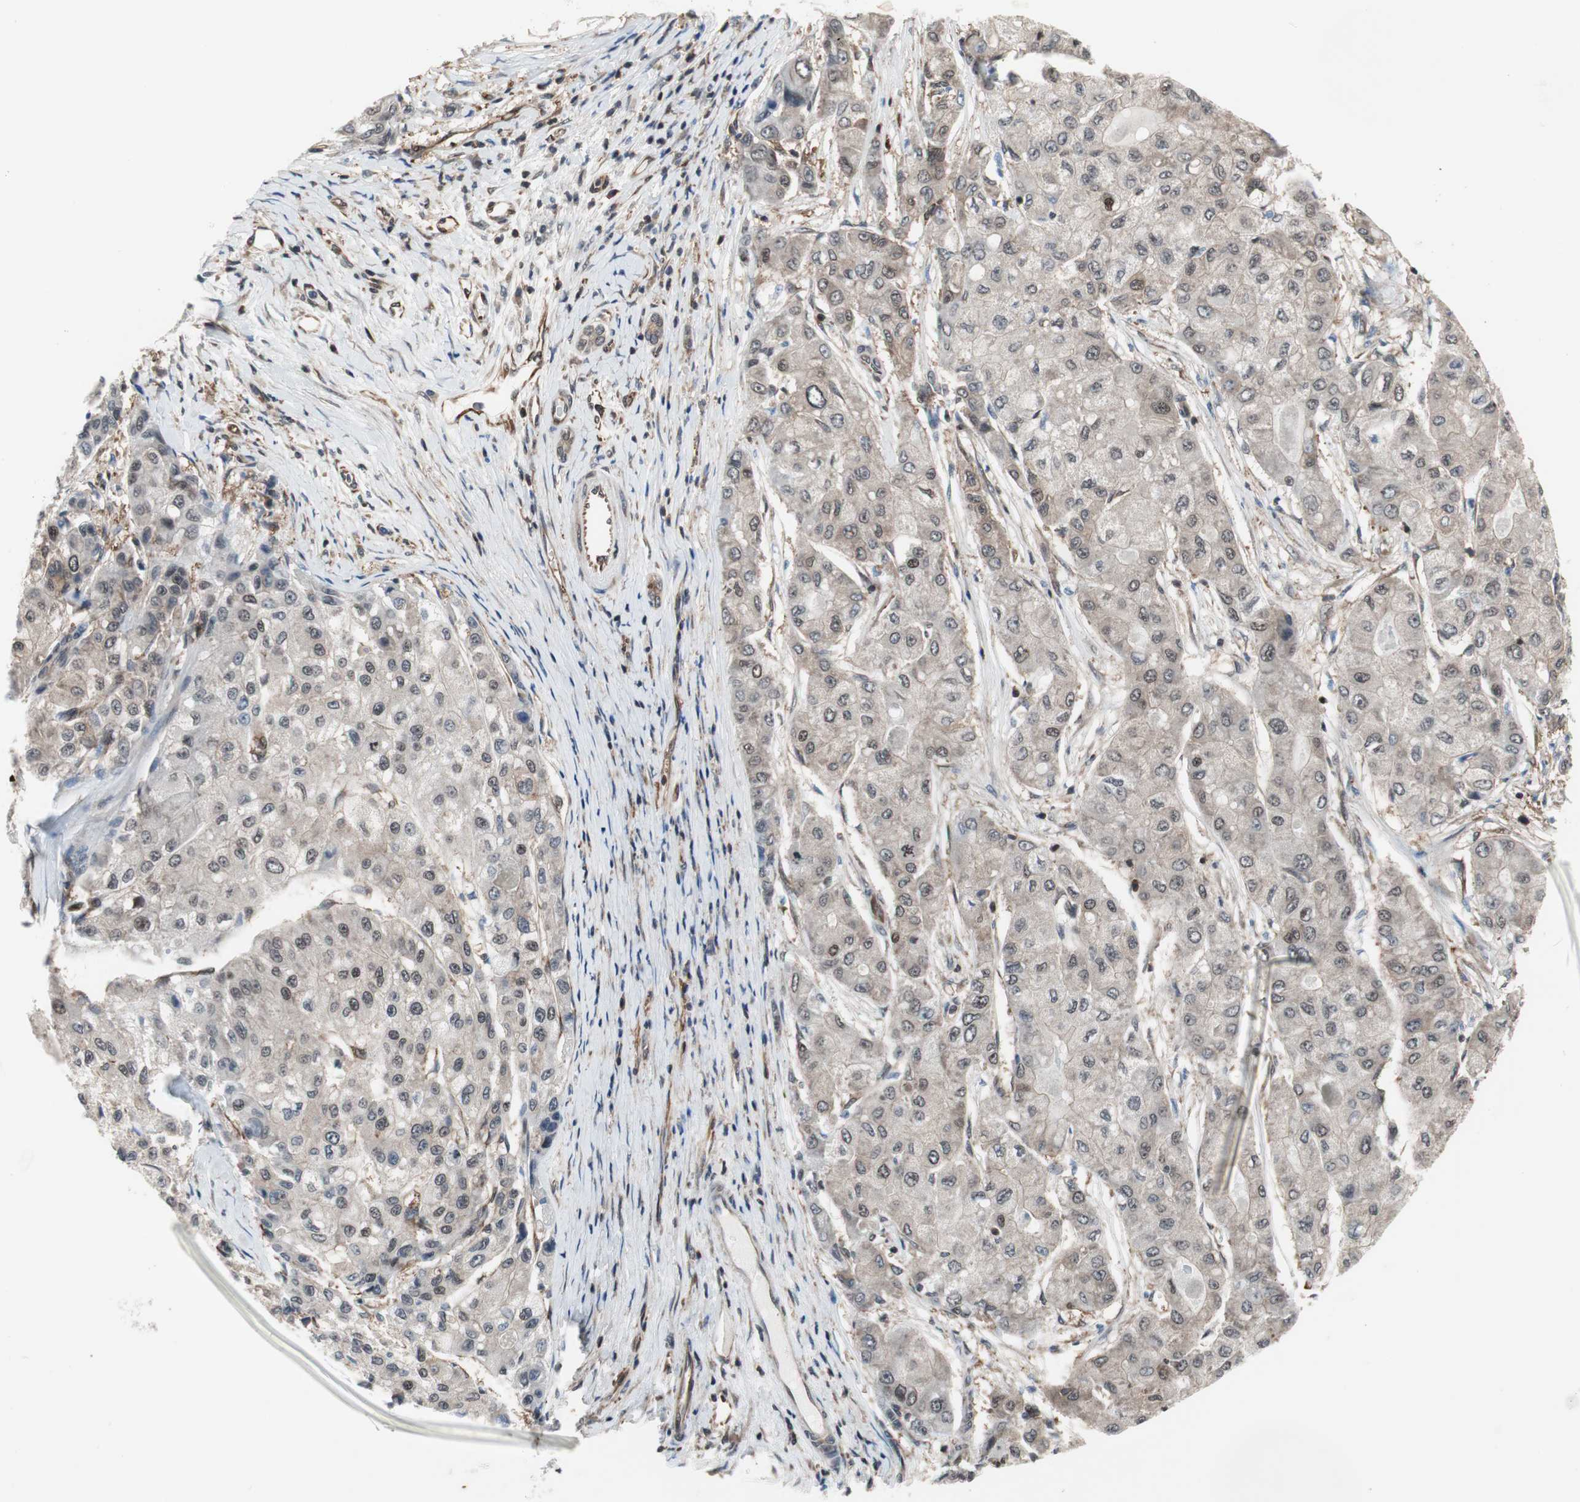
{"staining": {"intensity": "weak", "quantity": "<25%", "location": "cytoplasmic/membranous"}, "tissue": "liver cancer", "cell_type": "Tumor cells", "image_type": "cancer", "snomed": [{"axis": "morphology", "description": "Carcinoma, Hepatocellular, NOS"}, {"axis": "topography", "description": "Liver"}], "caption": "Tumor cells show no significant protein expression in hepatocellular carcinoma (liver).", "gene": "ZNF512B", "patient": {"sex": "male", "age": 80}}